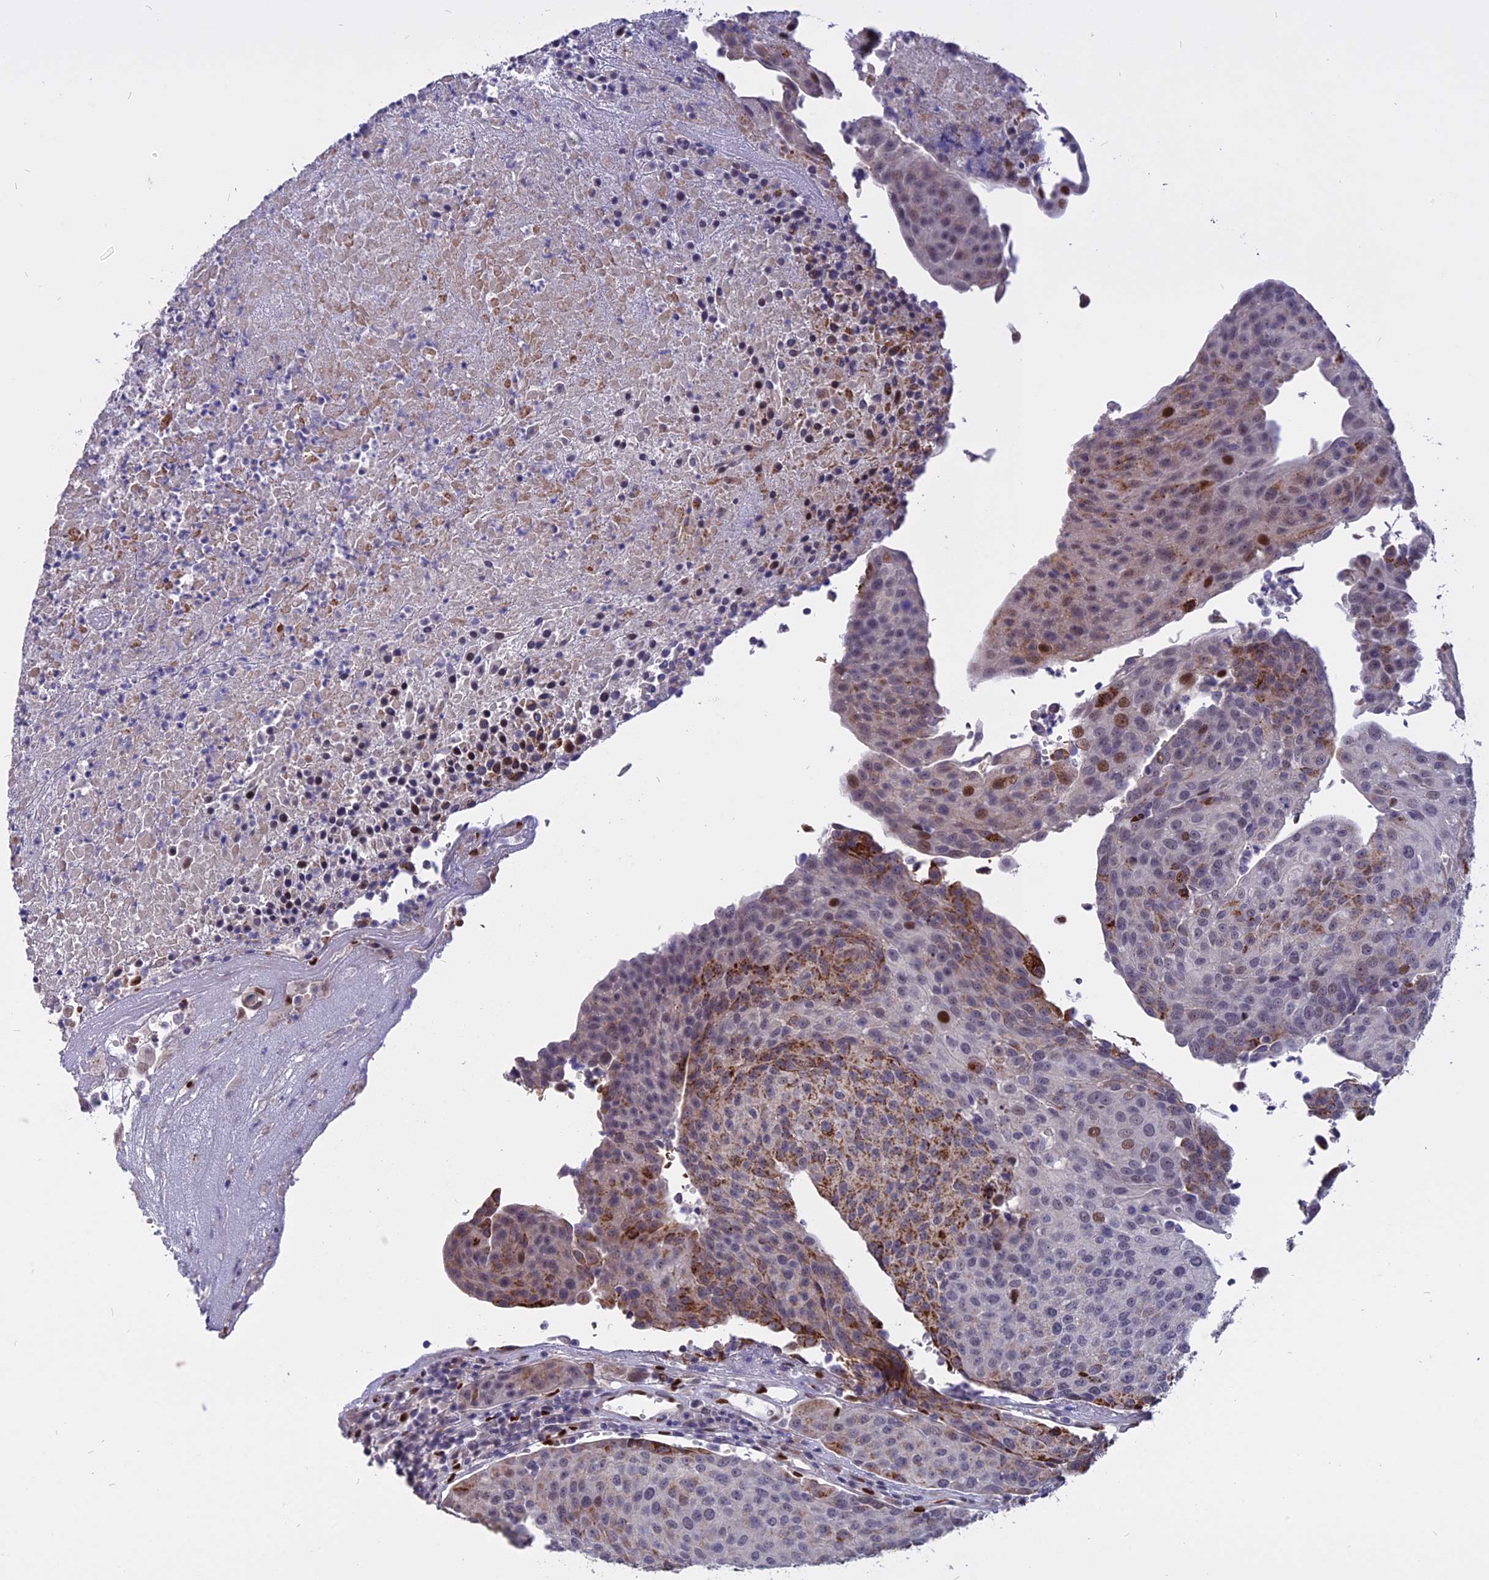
{"staining": {"intensity": "moderate", "quantity": "25%-75%", "location": "cytoplasmic/membranous,nuclear"}, "tissue": "urothelial cancer", "cell_type": "Tumor cells", "image_type": "cancer", "snomed": [{"axis": "morphology", "description": "Urothelial carcinoma, High grade"}, {"axis": "topography", "description": "Urinary bladder"}], "caption": "The photomicrograph displays a brown stain indicating the presence of a protein in the cytoplasmic/membranous and nuclear of tumor cells in urothelial cancer.", "gene": "TMEM263", "patient": {"sex": "female", "age": 85}}